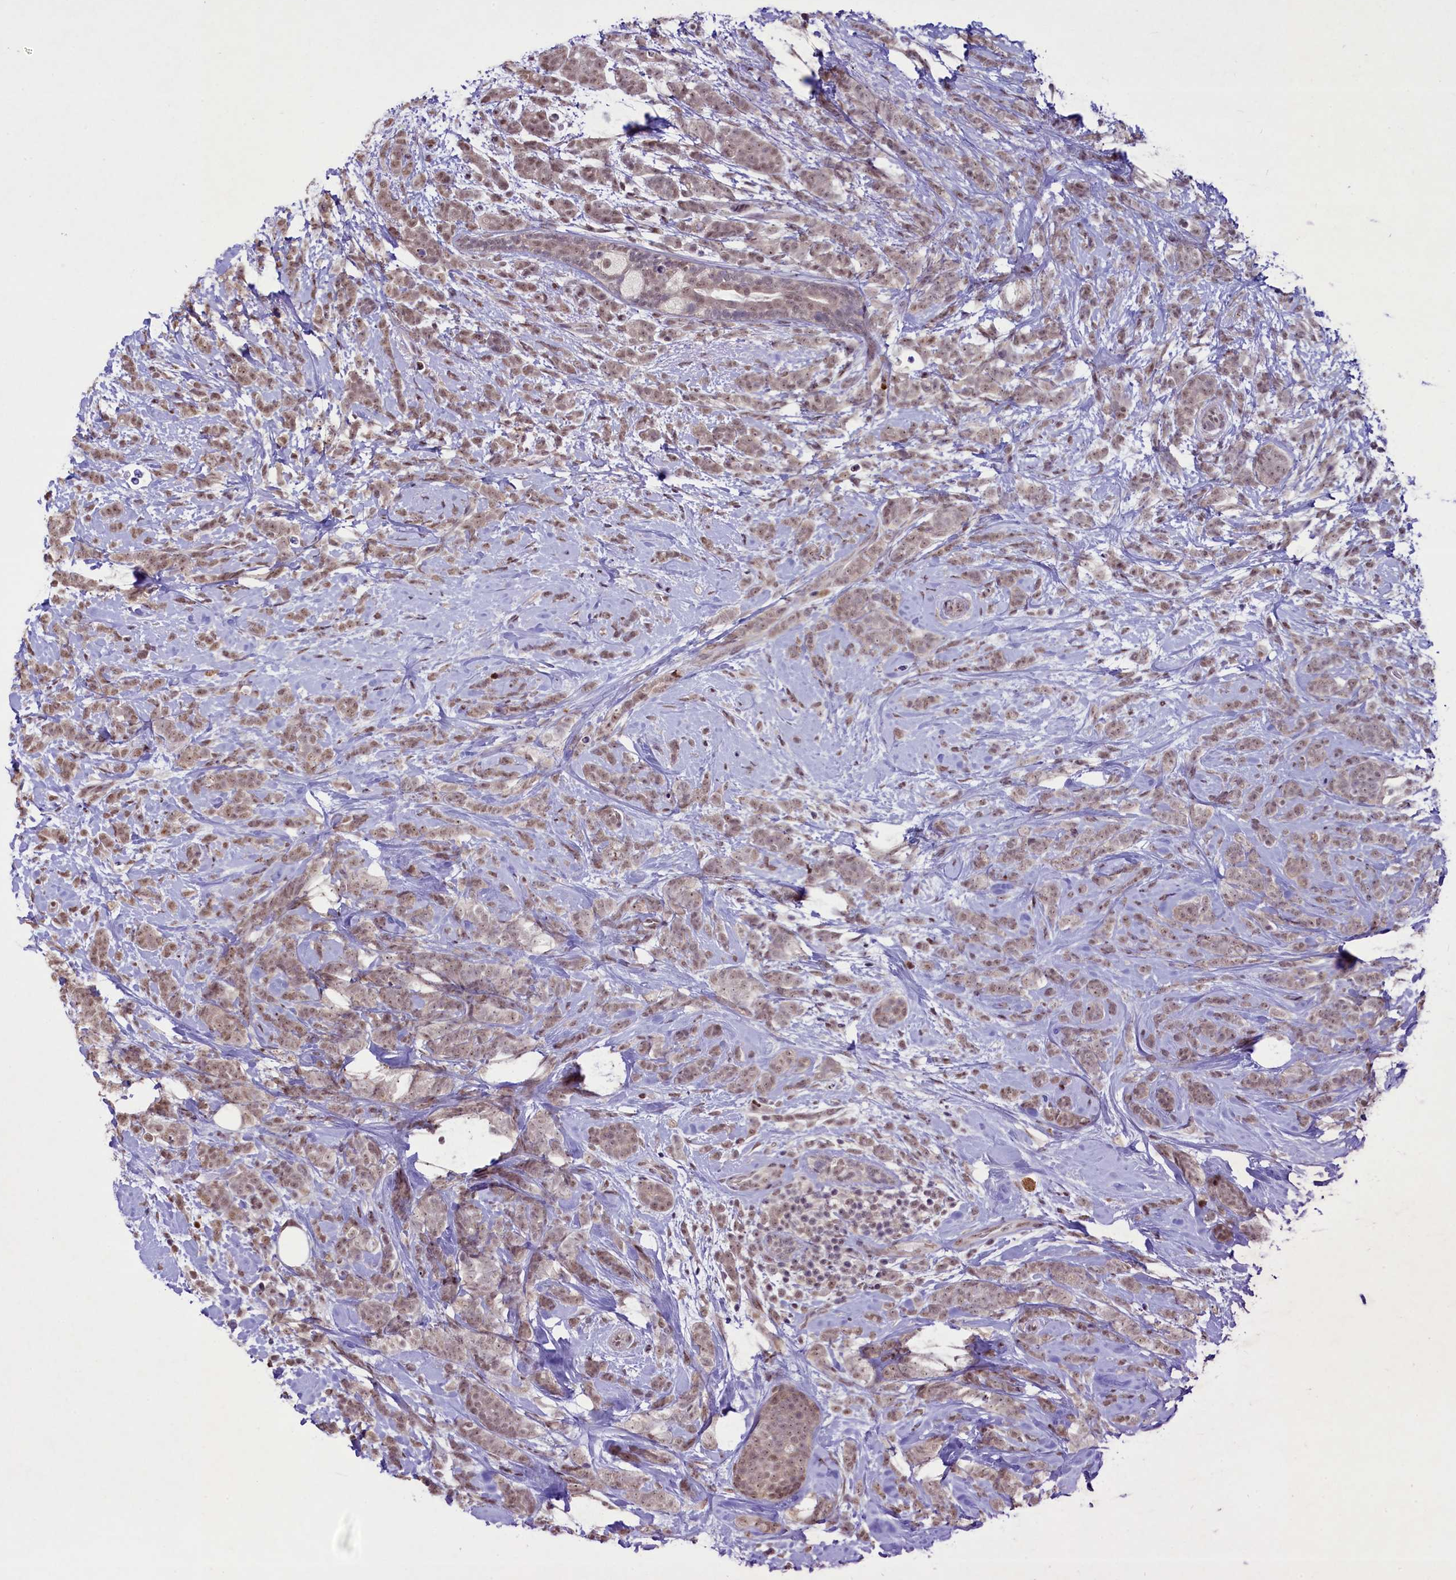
{"staining": {"intensity": "weak", "quantity": ">75%", "location": "nuclear"}, "tissue": "breast cancer", "cell_type": "Tumor cells", "image_type": "cancer", "snomed": [{"axis": "morphology", "description": "Lobular carcinoma"}, {"axis": "topography", "description": "Breast"}], "caption": "Immunohistochemical staining of human breast cancer exhibits low levels of weak nuclear protein positivity in approximately >75% of tumor cells.", "gene": "ANKS3", "patient": {"sex": "female", "age": 58}}